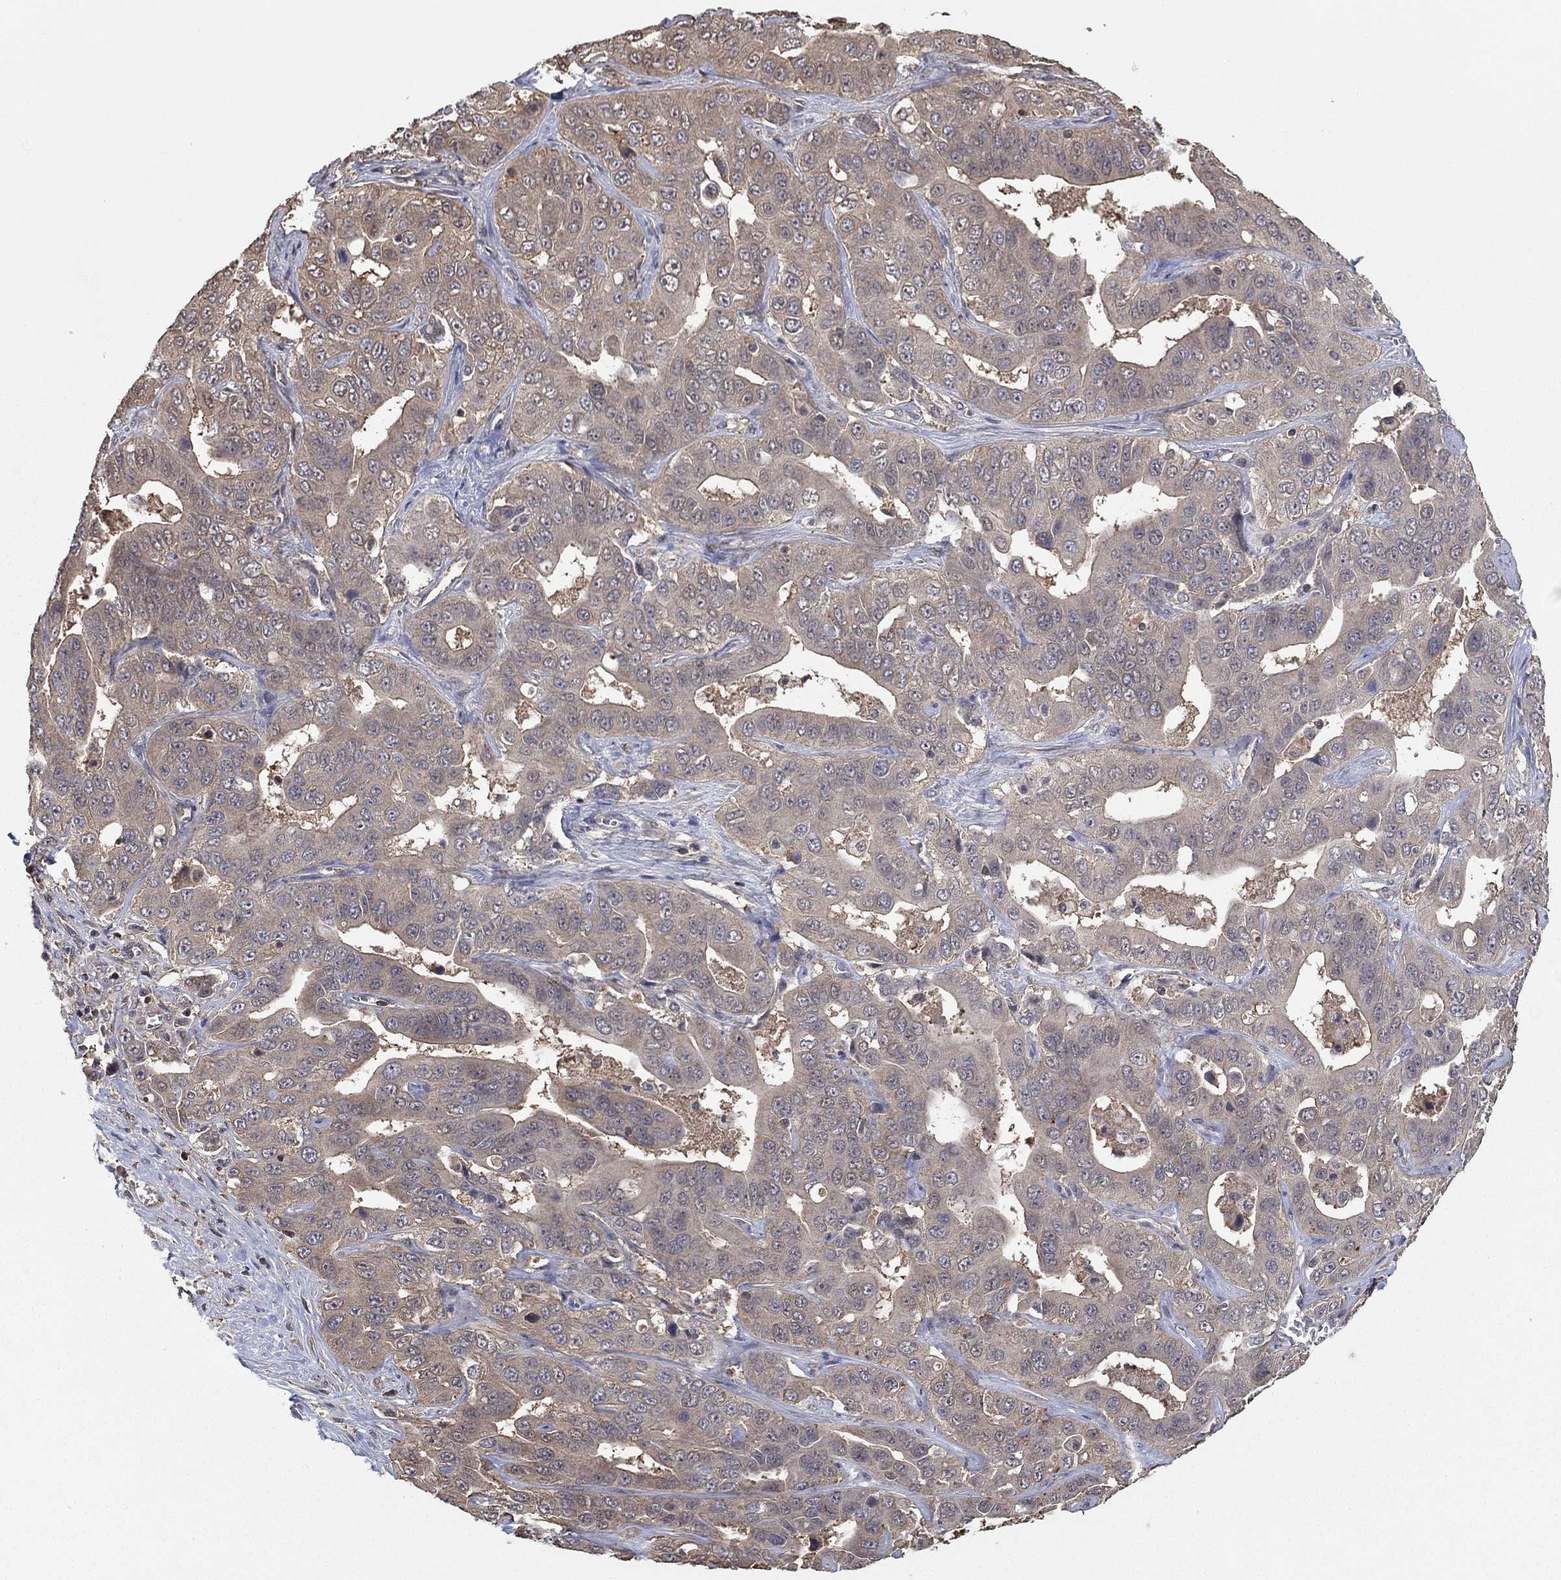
{"staining": {"intensity": "weak", "quantity": "25%-75%", "location": "cytoplasmic/membranous"}, "tissue": "liver cancer", "cell_type": "Tumor cells", "image_type": "cancer", "snomed": [{"axis": "morphology", "description": "Cholangiocarcinoma"}, {"axis": "topography", "description": "Liver"}], "caption": "Immunohistochemistry of human cholangiocarcinoma (liver) demonstrates low levels of weak cytoplasmic/membranous staining in approximately 25%-75% of tumor cells. (brown staining indicates protein expression, while blue staining denotes nuclei).", "gene": "RNF114", "patient": {"sex": "female", "age": 52}}